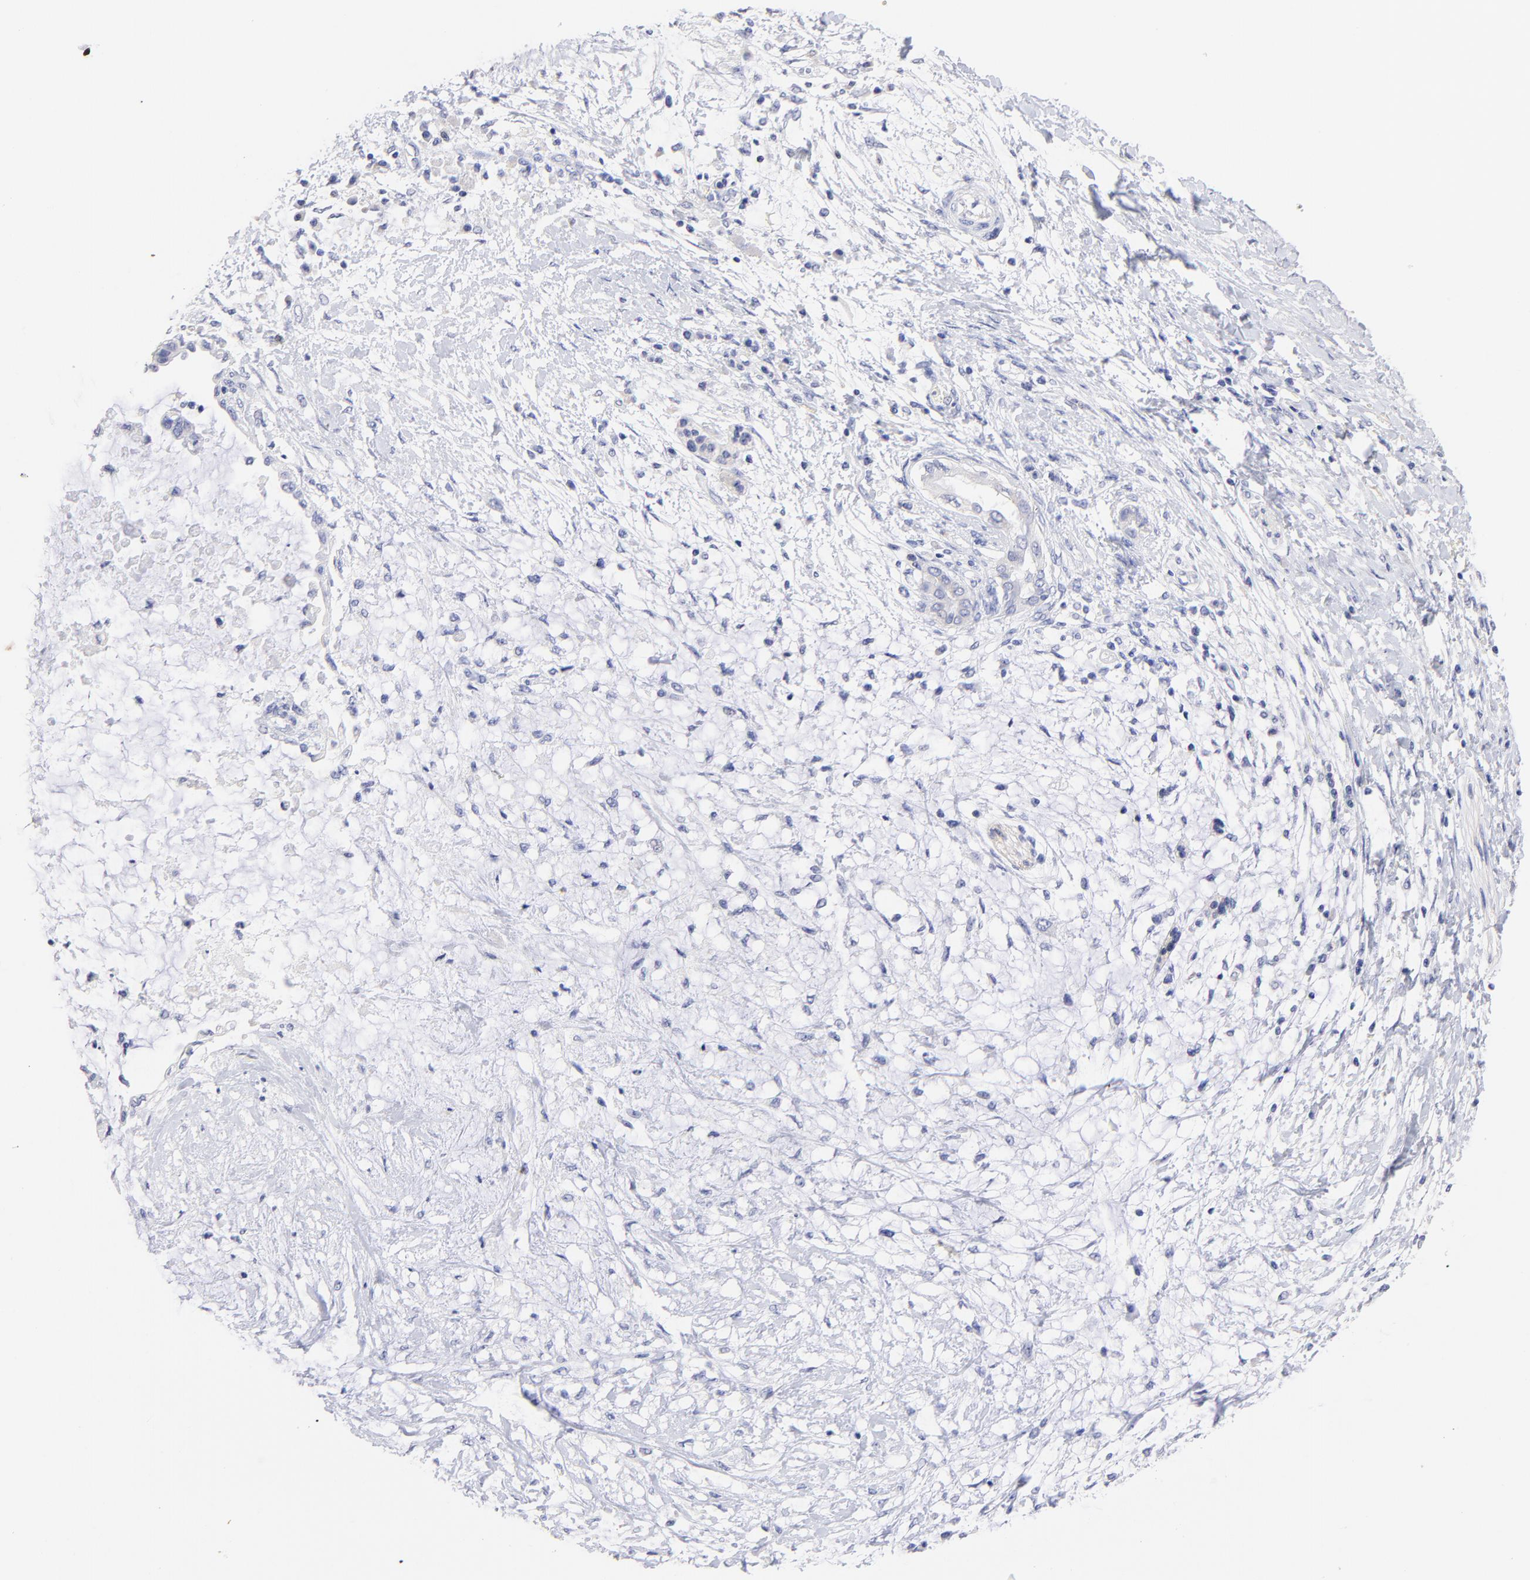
{"staining": {"intensity": "negative", "quantity": "none", "location": "none"}, "tissue": "pancreatic cancer", "cell_type": "Tumor cells", "image_type": "cancer", "snomed": [{"axis": "morphology", "description": "Adenocarcinoma, NOS"}, {"axis": "topography", "description": "Pancreas"}], "caption": "Immunohistochemistry photomicrograph of neoplastic tissue: human pancreatic cancer (adenocarcinoma) stained with DAB reveals no significant protein staining in tumor cells.", "gene": "CFAP57", "patient": {"sex": "female", "age": 64}}